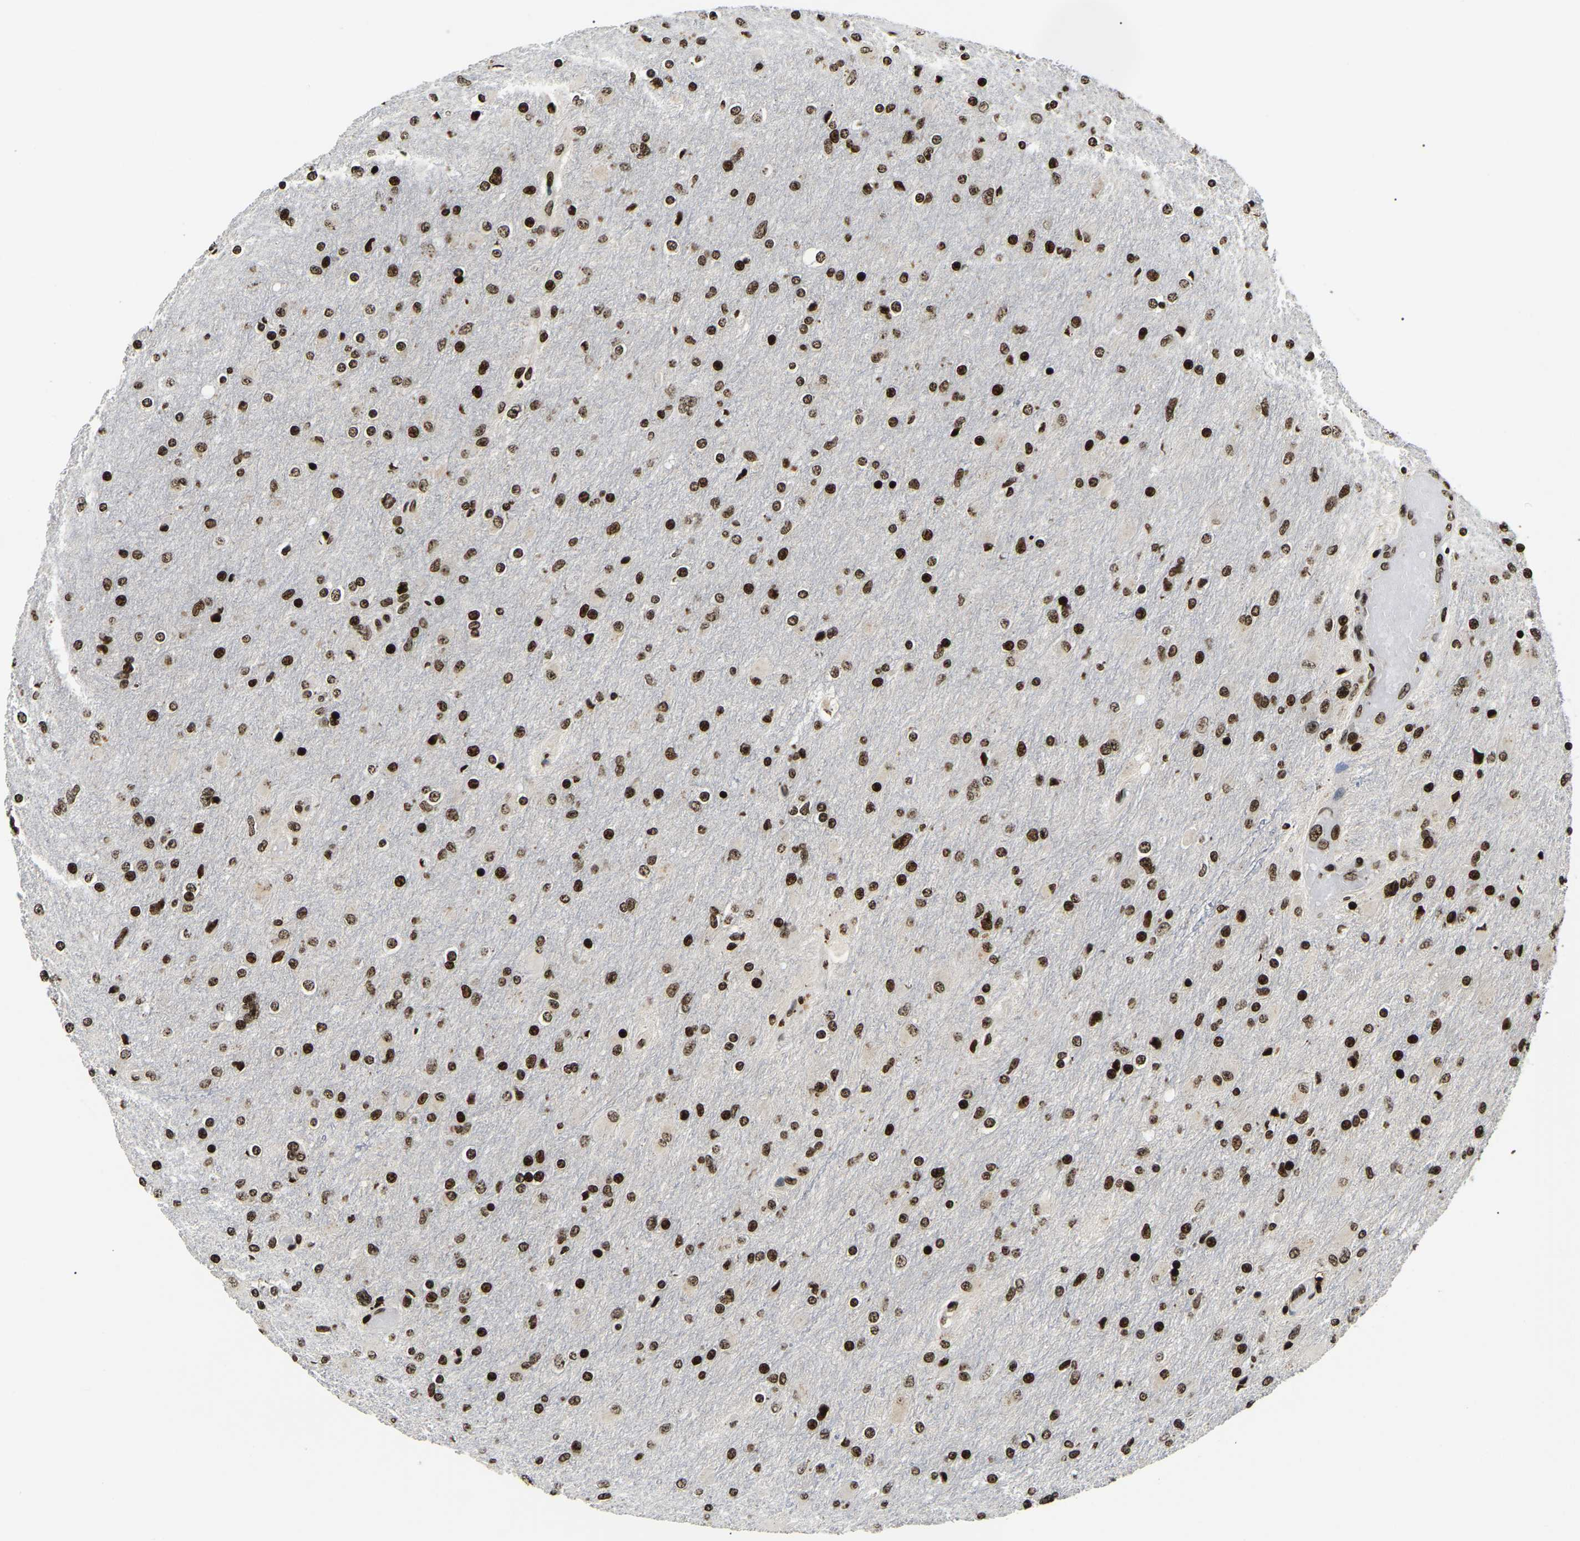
{"staining": {"intensity": "strong", "quantity": ">75%", "location": "nuclear"}, "tissue": "glioma", "cell_type": "Tumor cells", "image_type": "cancer", "snomed": [{"axis": "morphology", "description": "Glioma, malignant, High grade"}, {"axis": "topography", "description": "Cerebral cortex"}], "caption": "Protein expression analysis of human malignant glioma (high-grade) reveals strong nuclear positivity in about >75% of tumor cells.", "gene": "LRRC61", "patient": {"sex": "female", "age": 36}}